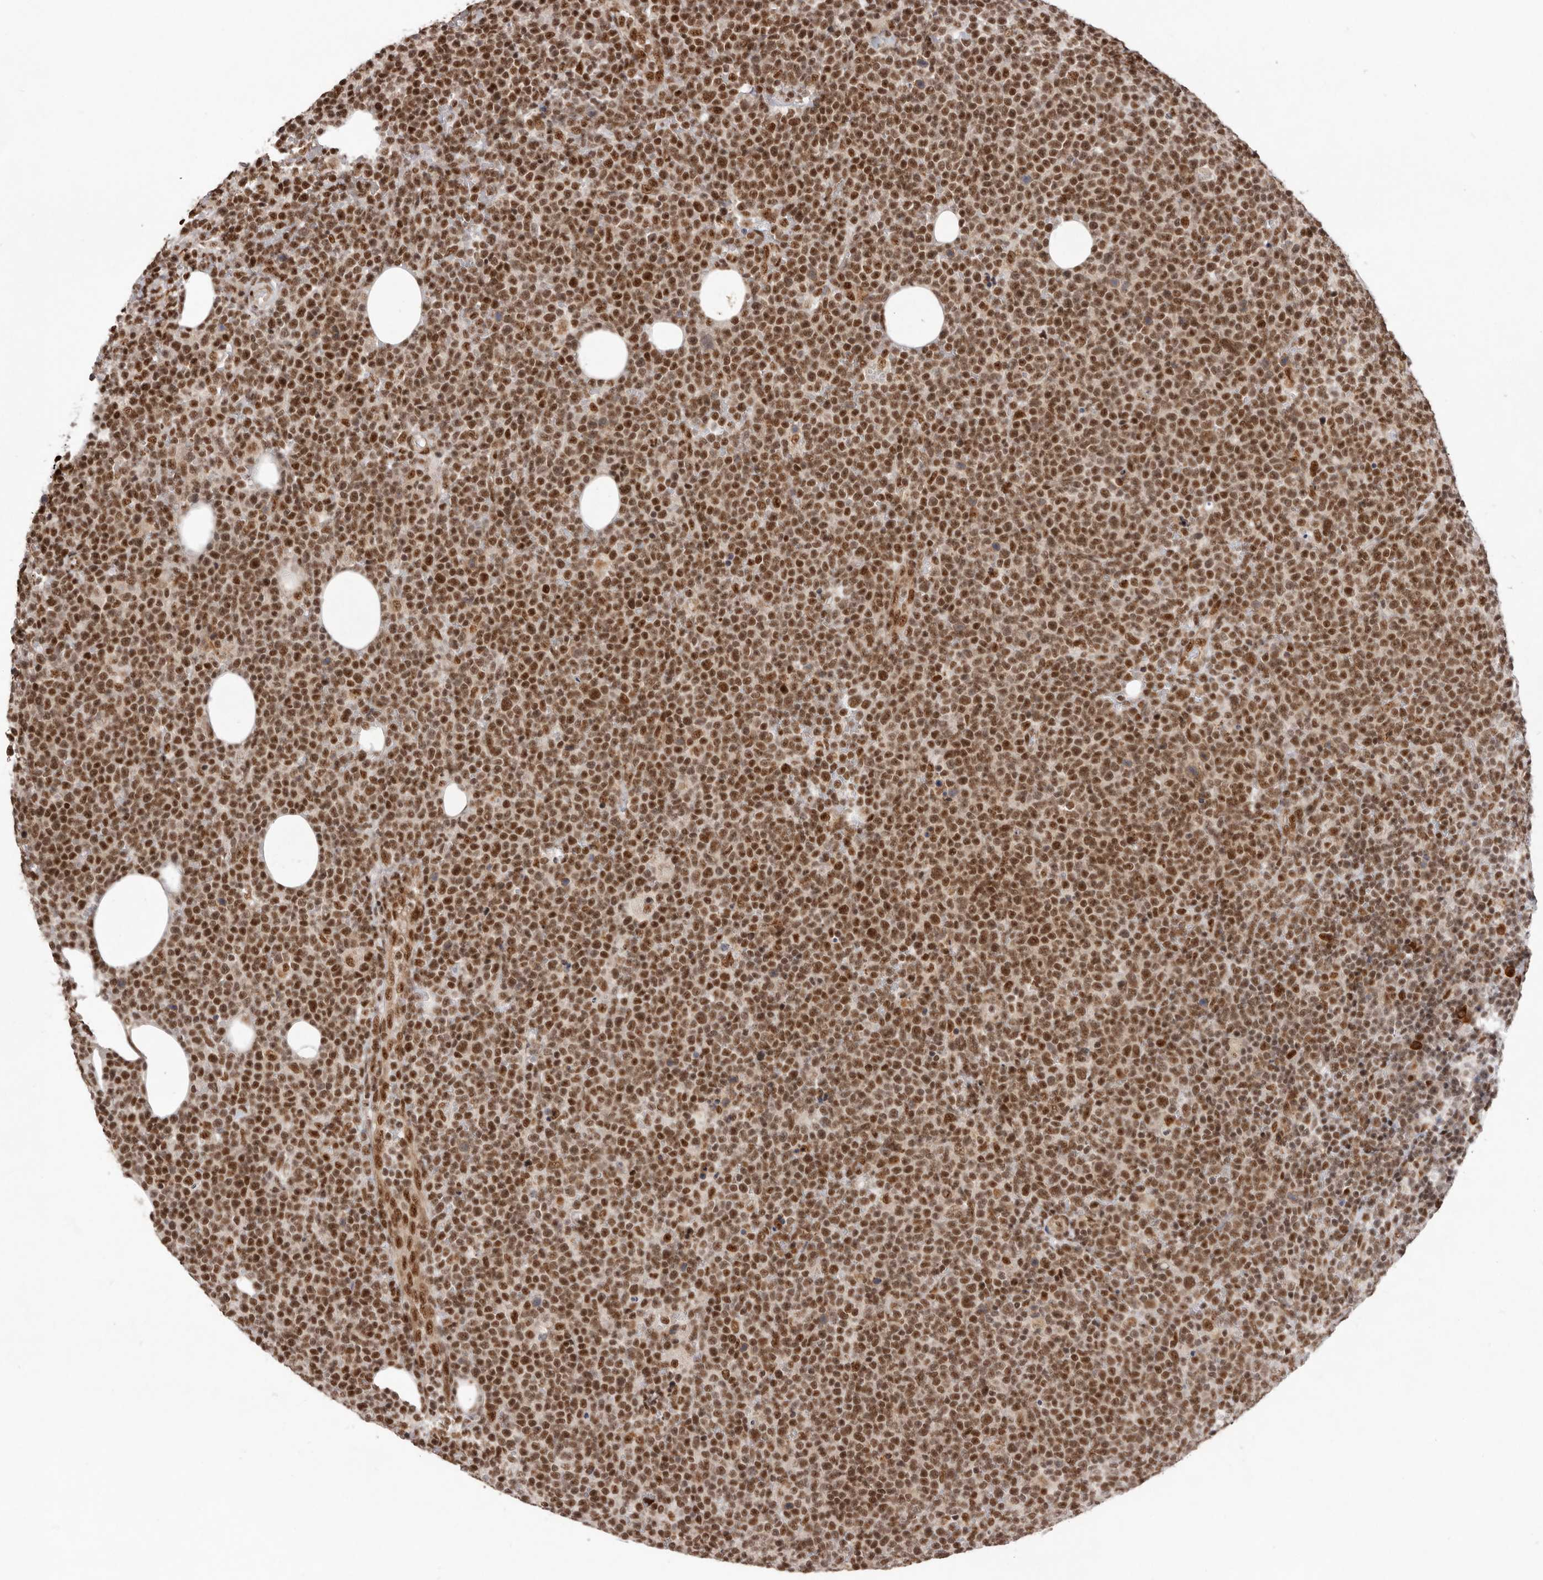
{"staining": {"intensity": "strong", "quantity": ">75%", "location": "nuclear"}, "tissue": "lymphoma", "cell_type": "Tumor cells", "image_type": "cancer", "snomed": [{"axis": "morphology", "description": "Malignant lymphoma, non-Hodgkin's type, High grade"}, {"axis": "topography", "description": "Lymph node"}], "caption": "This is a photomicrograph of IHC staining of lymphoma, which shows strong staining in the nuclear of tumor cells.", "gene": "CHTOP", "patient": {"sex": "male", "age": 61}}